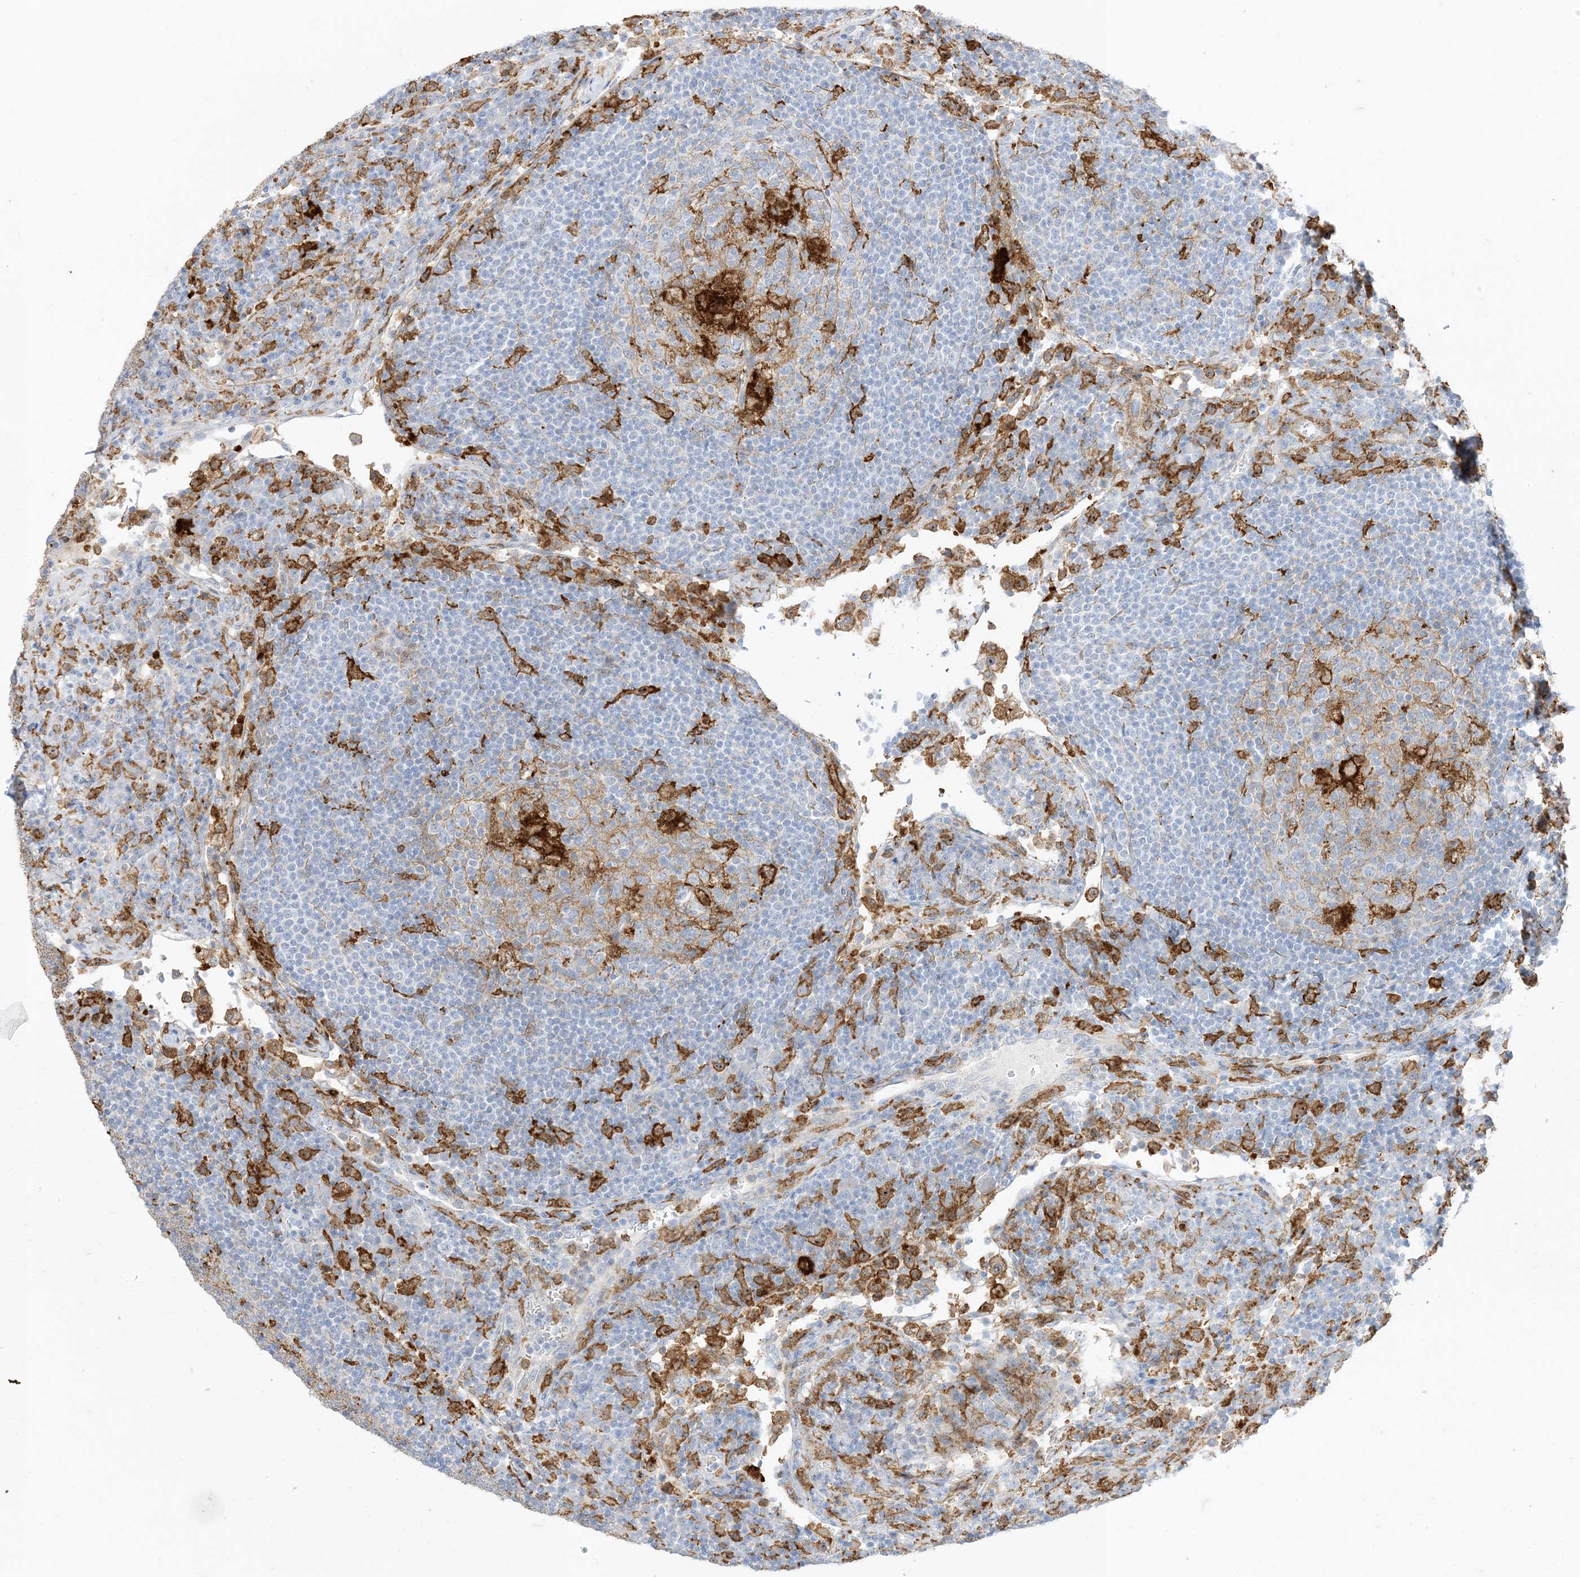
{"staining": {"intensity": "negative", "quantity": "none", "location": "none"}, "tissue": "lymph node", "cell_type": "Germinal center cells", "image_type": "normal", "snomed": [{"axis": "morphology", "description": "Normal tissue, NOS"}, {"axis": "topography", "description": "Lymph node"}], "caption": "DAB (3,3'-diaminobenzidine) immunohistochemical staining of benign human lymph node demonstrates no significant positivity in germinal center cells. (Stains: DAB IHC with hematoxylin counter stain, Microscopy: brightfield microscopy at high magnification).", "gene": "GSN", "patient": {"sex": "female", "age": 53}}